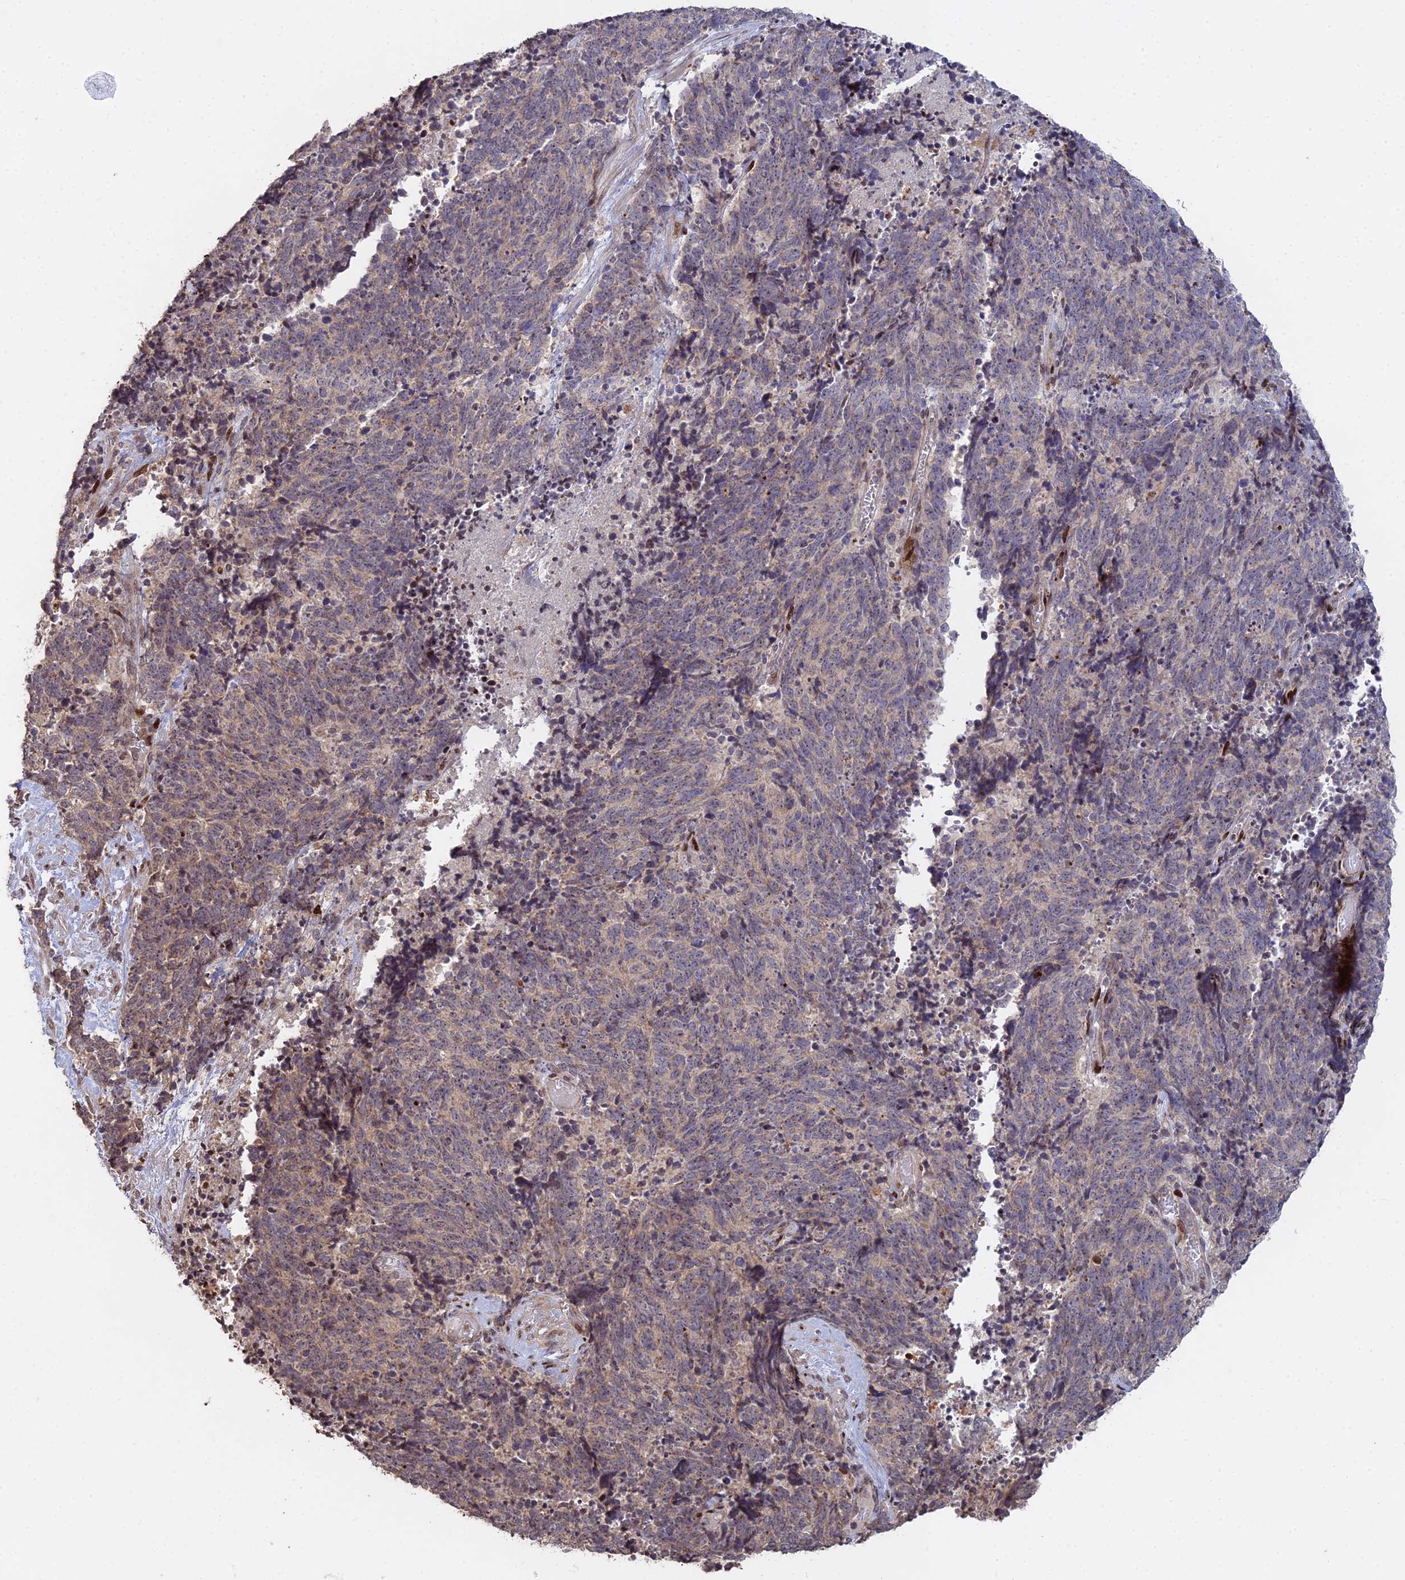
{"staining": {"intensity": "weak", "quantity": "25%-75%", "location": "cytoplasmic/membranous"}, "tissue": "cervical cancer", "cell_type": "Tumor cells", "image_type": "cancer", "snomed": [{"axis": "morphology", "description": "Squamous cell carcinoma, NOS"}, {"axis": "topography", "description": "Cervix"}], "caption": "Immunohistochemistry photomicrograph of human cervical cancer (squamous cell carcinoma) stained for a protein (brown), which demonstrates low levels of weak cytoplasmic/membranous staining in about 25%-75% of tumor cells.", "gene": "RBMS2", "patient": {"sex": "female", "age": 29}}